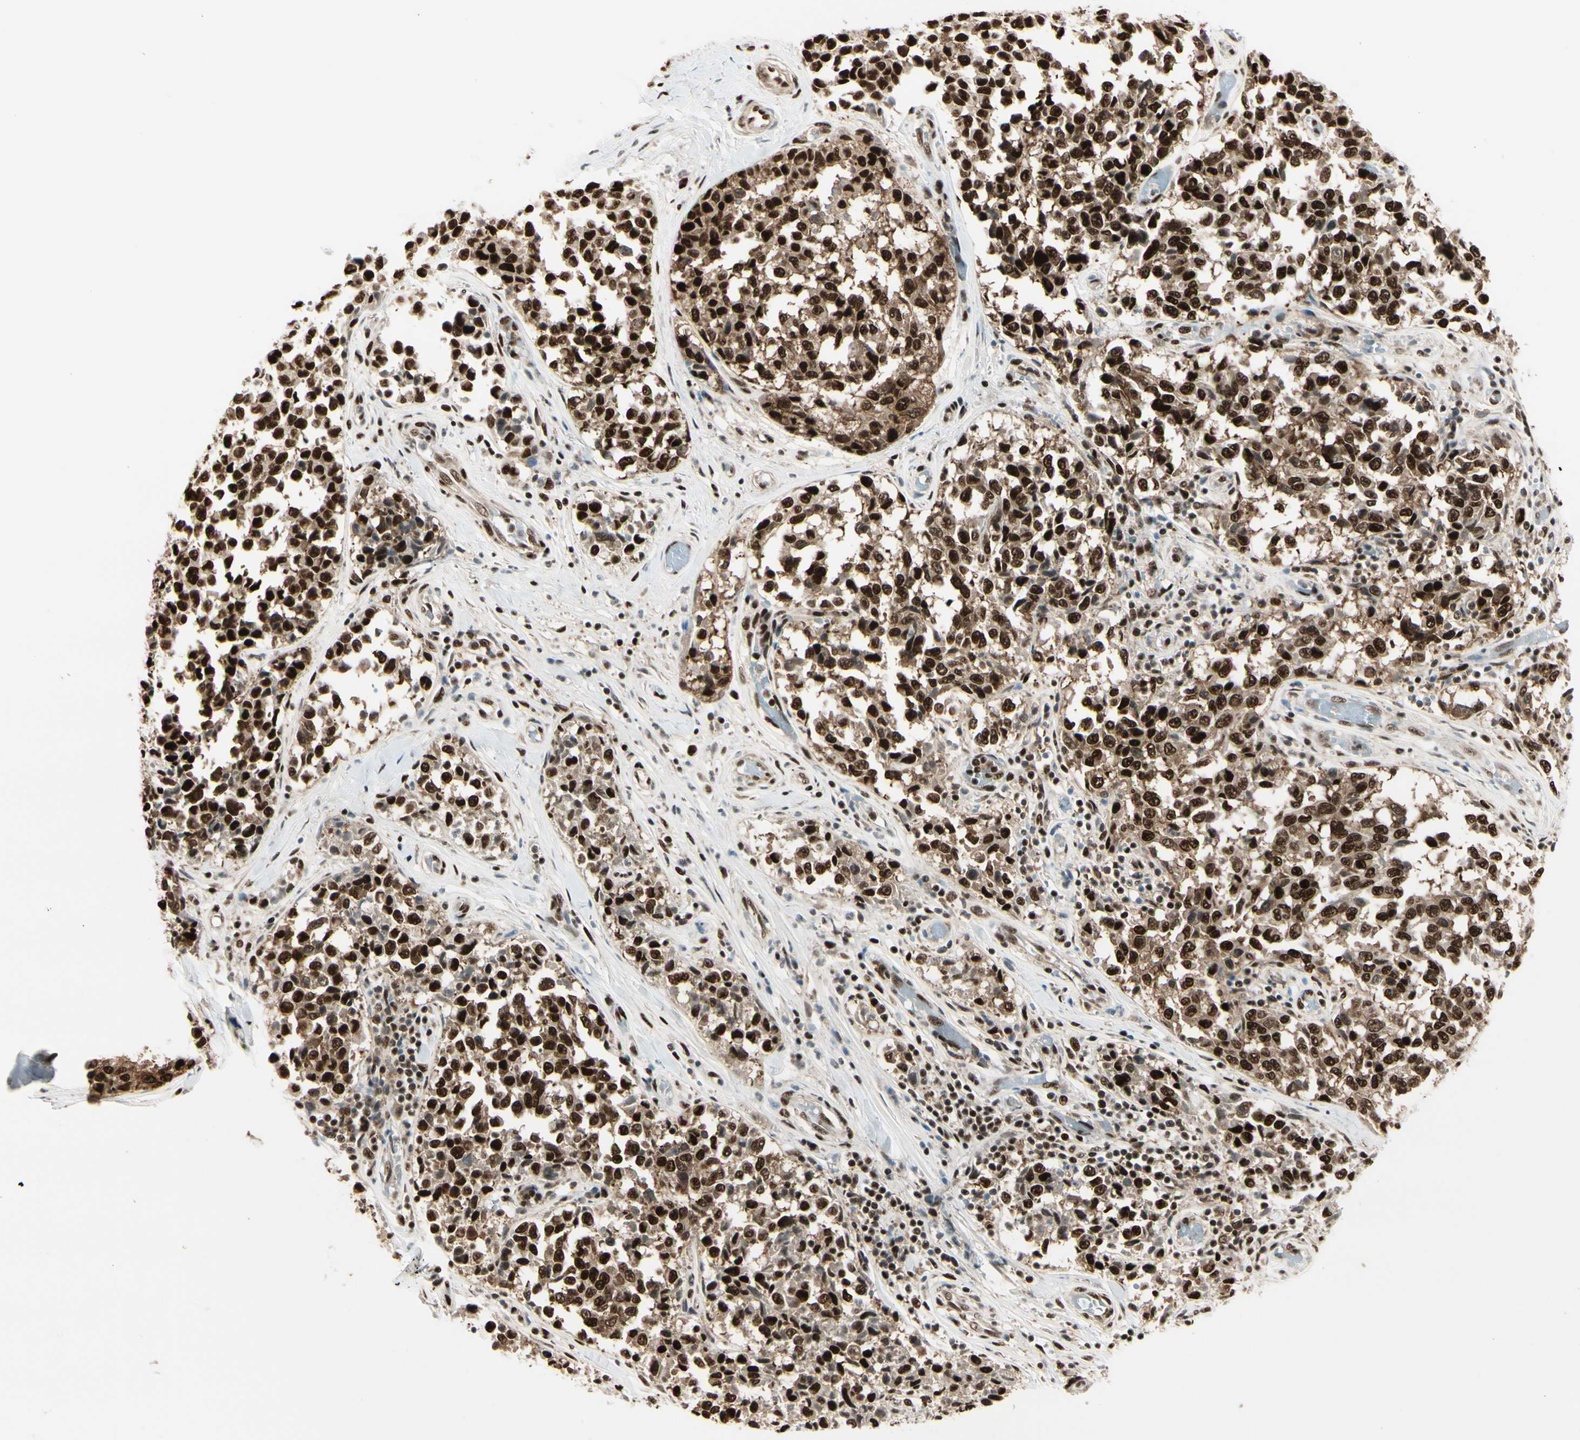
{"staining": {"intensity": "strong", "quantity": ">75%", "location": "nuclear"}, "tissue": "melanoma", "cell_type": "Tumor cells", "image_type": "cancer", "snomed": [{"axis": "morphology", "description": "Malignant melanoma, NOS"}, {"axis": "topography", "description": "Skin"}], "caption": "Protein expression analysis of human malignant melanoma reveals strong nuclear positivity in about >75% of tumor cells. (DAB (3,3'-diaminobenzidine) IHC, brown staining for protein, blue staining for nuclei).", "gene": "HEXIM1", "patient": {"sex": "female", "age": 64}}